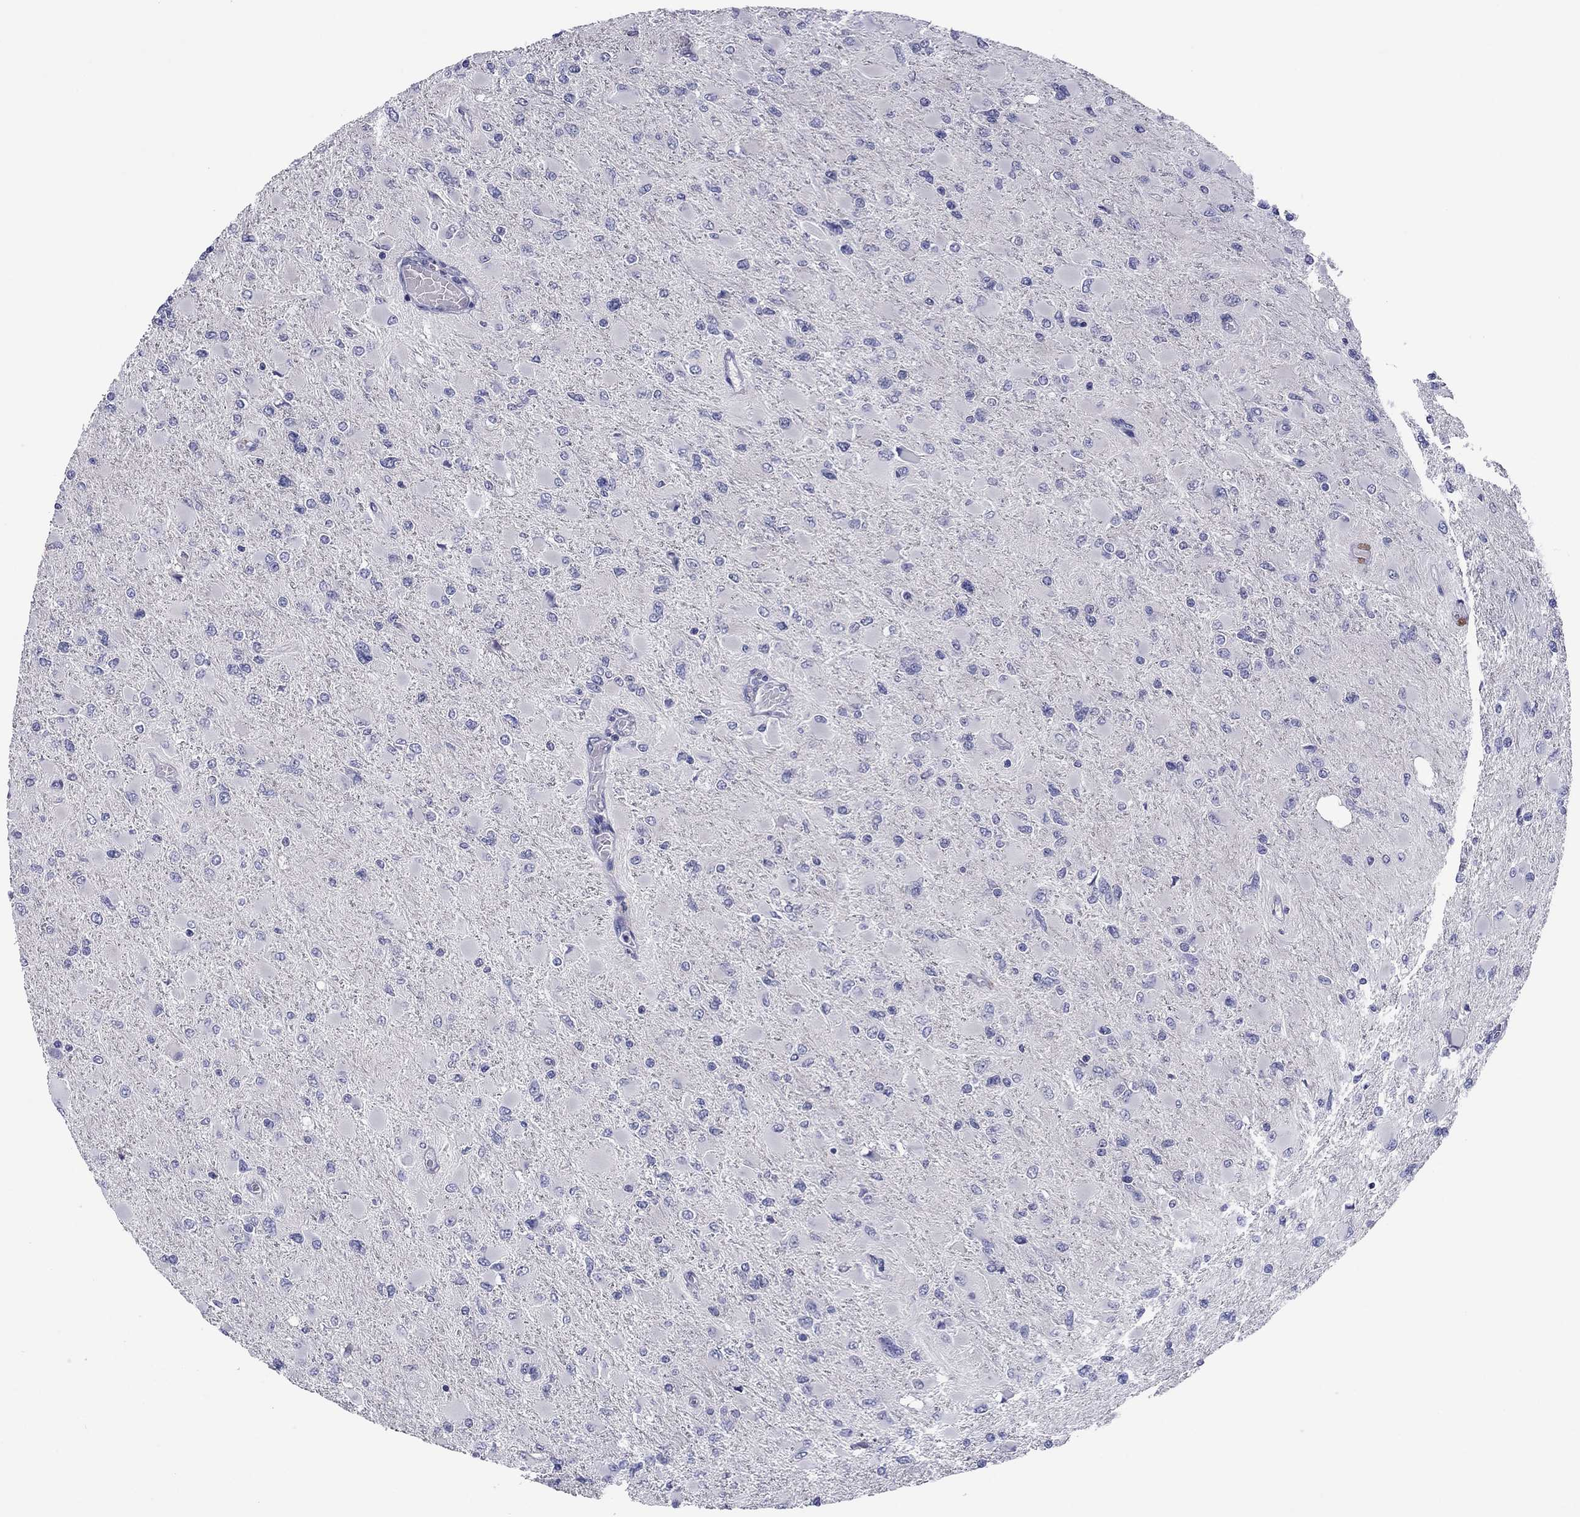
{"staining": {"intensity": "negative", "quantity": "none", "location": "none"}, "tissue": "glioma", "cell_type": "Tumor cells", "image_type": "cancer", "snomed": [{"axis": "morphology", "description": "Glioma, malignant, High grade"}, {"axis": "topography", "description": "Cerebral cortex"}], "caption": "Human malignant glioma (high-grade) stained for a protein using immunohistochemistry (IHC) displays no expression in tumor cells.", "gene": "TCFL5", "patient": {"sex": "female", "age": 36}}